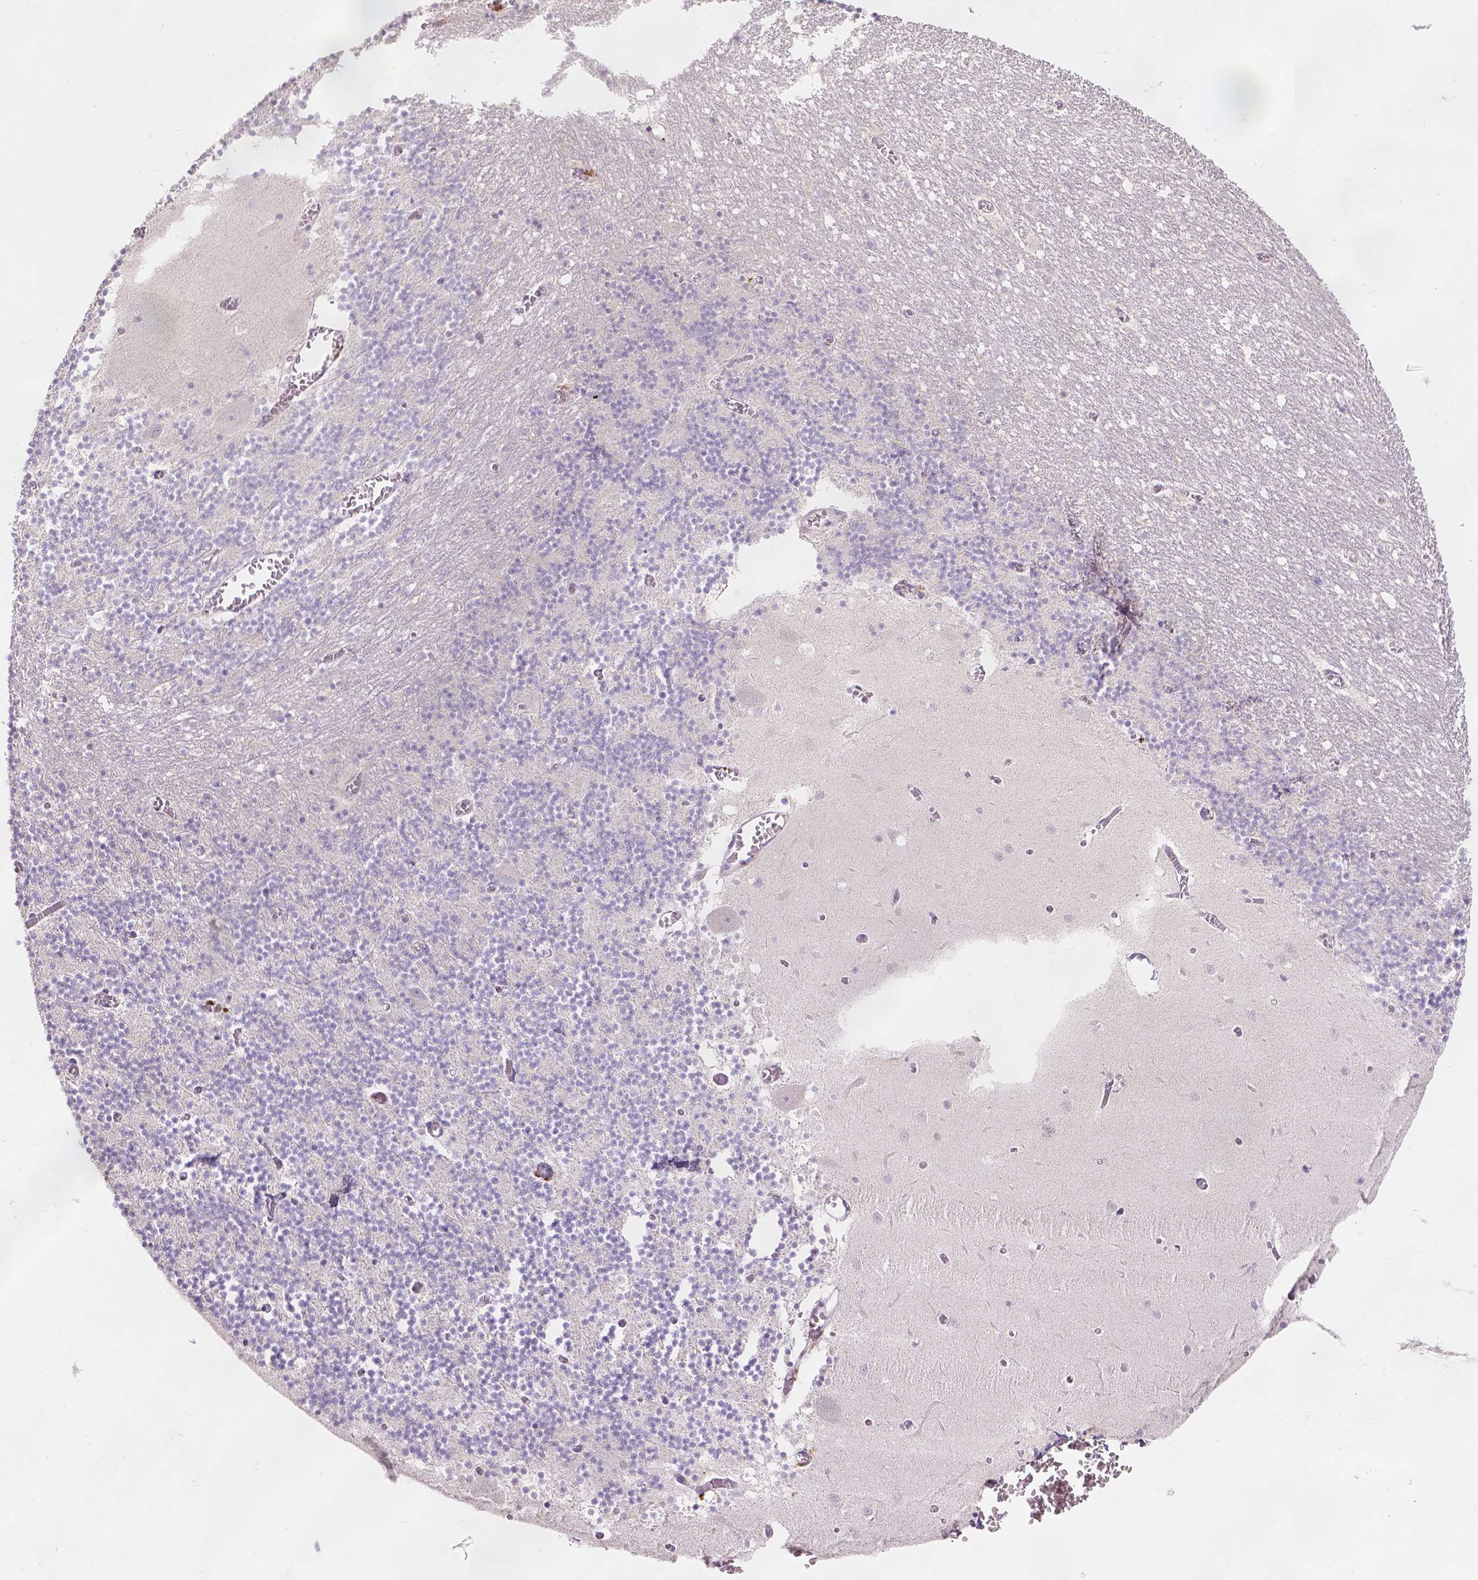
{"staining": {"intensity": "negative", "quantity": "none", "location": "none"}, "tissue": "cerebellum", "cell_type": "Cells in granular layer", "image_type": "normal", "snomed": [{"axis": "morphology", "description": "Normal tissue, NOS"}, {"axis": "topography", "description": "Cerebellum"}], "caption": "An image of cerebellum stained for a protein reveals no brown staining in cells in granular layer.", "gene": "DCAF4L1", "patient": {"sex": "female", "age": 28}}